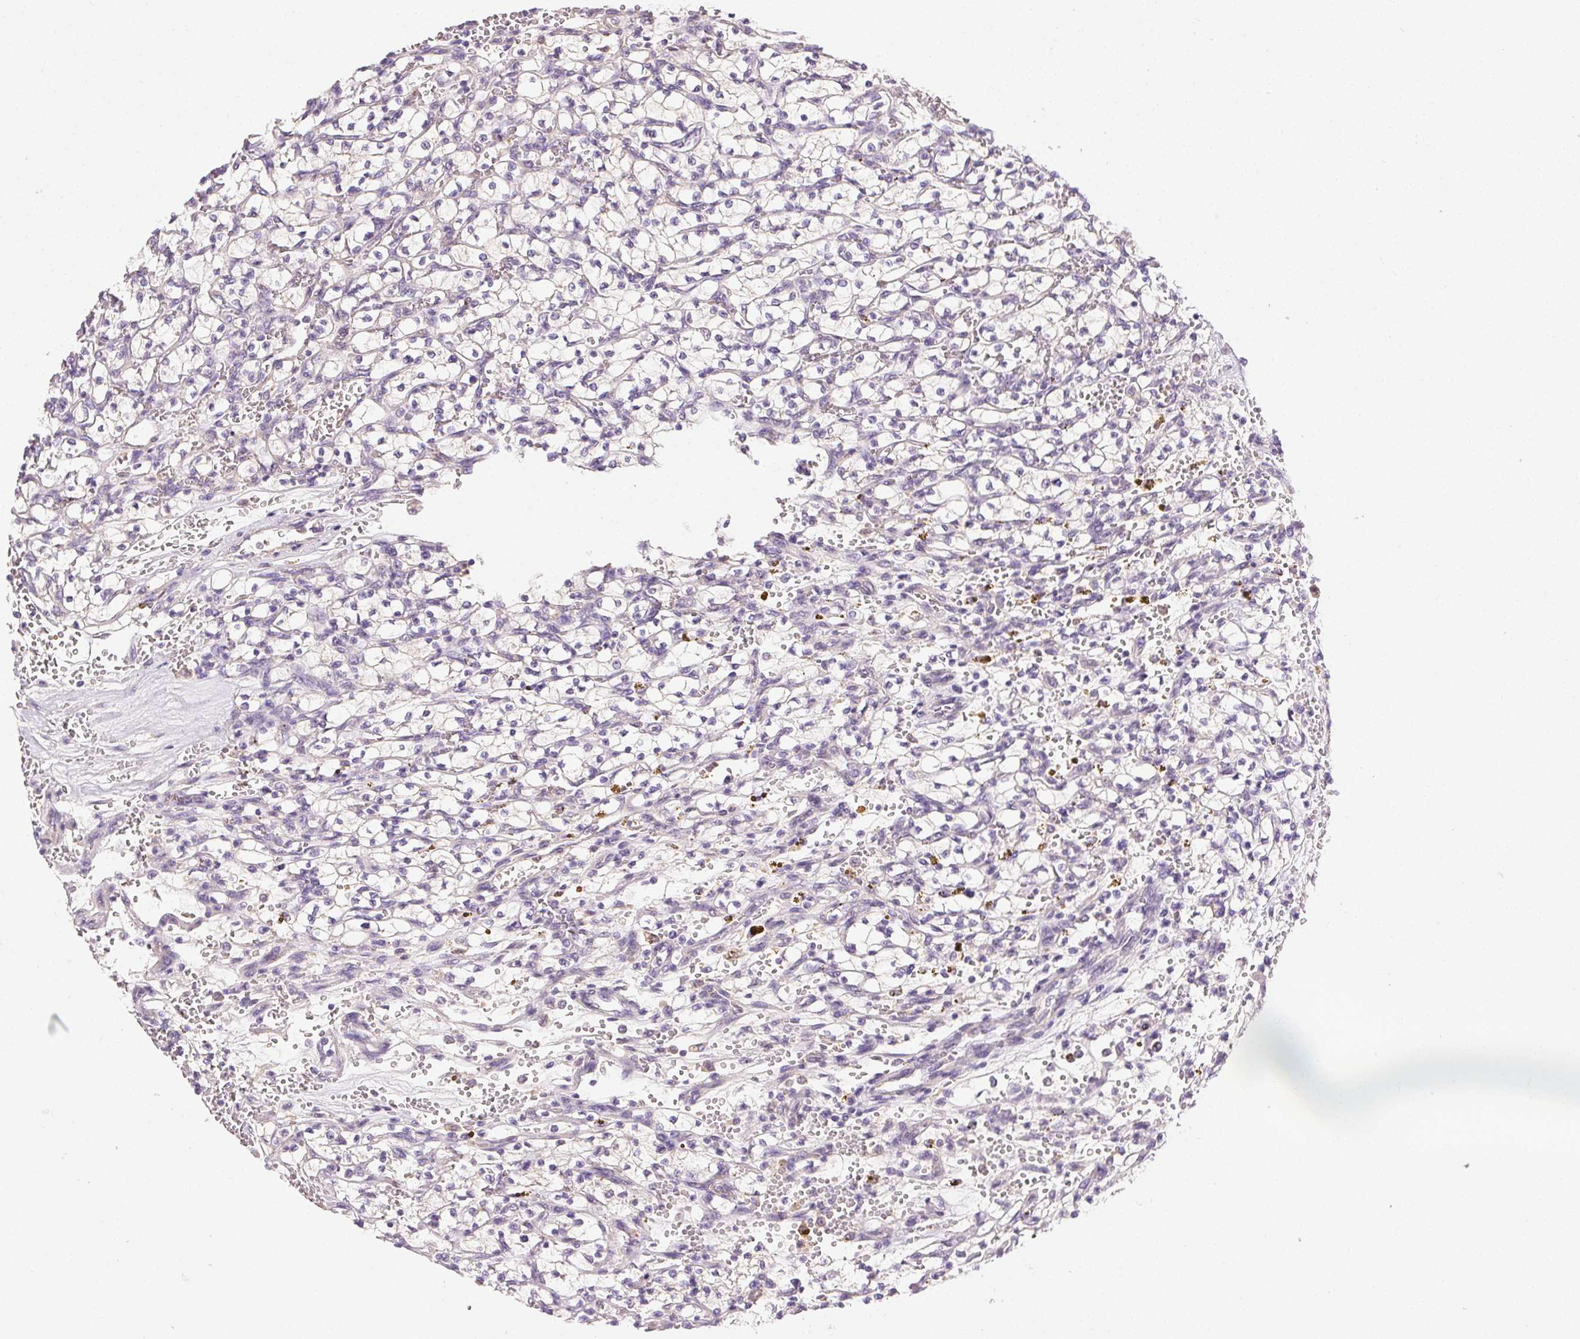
{"staining": {"intensity": "negative", "quantity": "none", "location": "none"}, "tissue": "renal cancer", "cell_type": "Tumor cells", "image_type": "cancer", "snomed": [{"axis": "morphology", "description": "Adenocarcinoma, NOS"}, {"axis": "topography", "description": "Kidney"}], "caption": "Immunohistochemistry histopathology image of neoplastic tissue: human adenocarcinoma (renal) stained with DAB (3,3'-diaminobenzidine) demonstrates no significant protein staining in tumor cells.", "gene": "BPIFB2", "patient": {"sex": "female", "age": 64}}